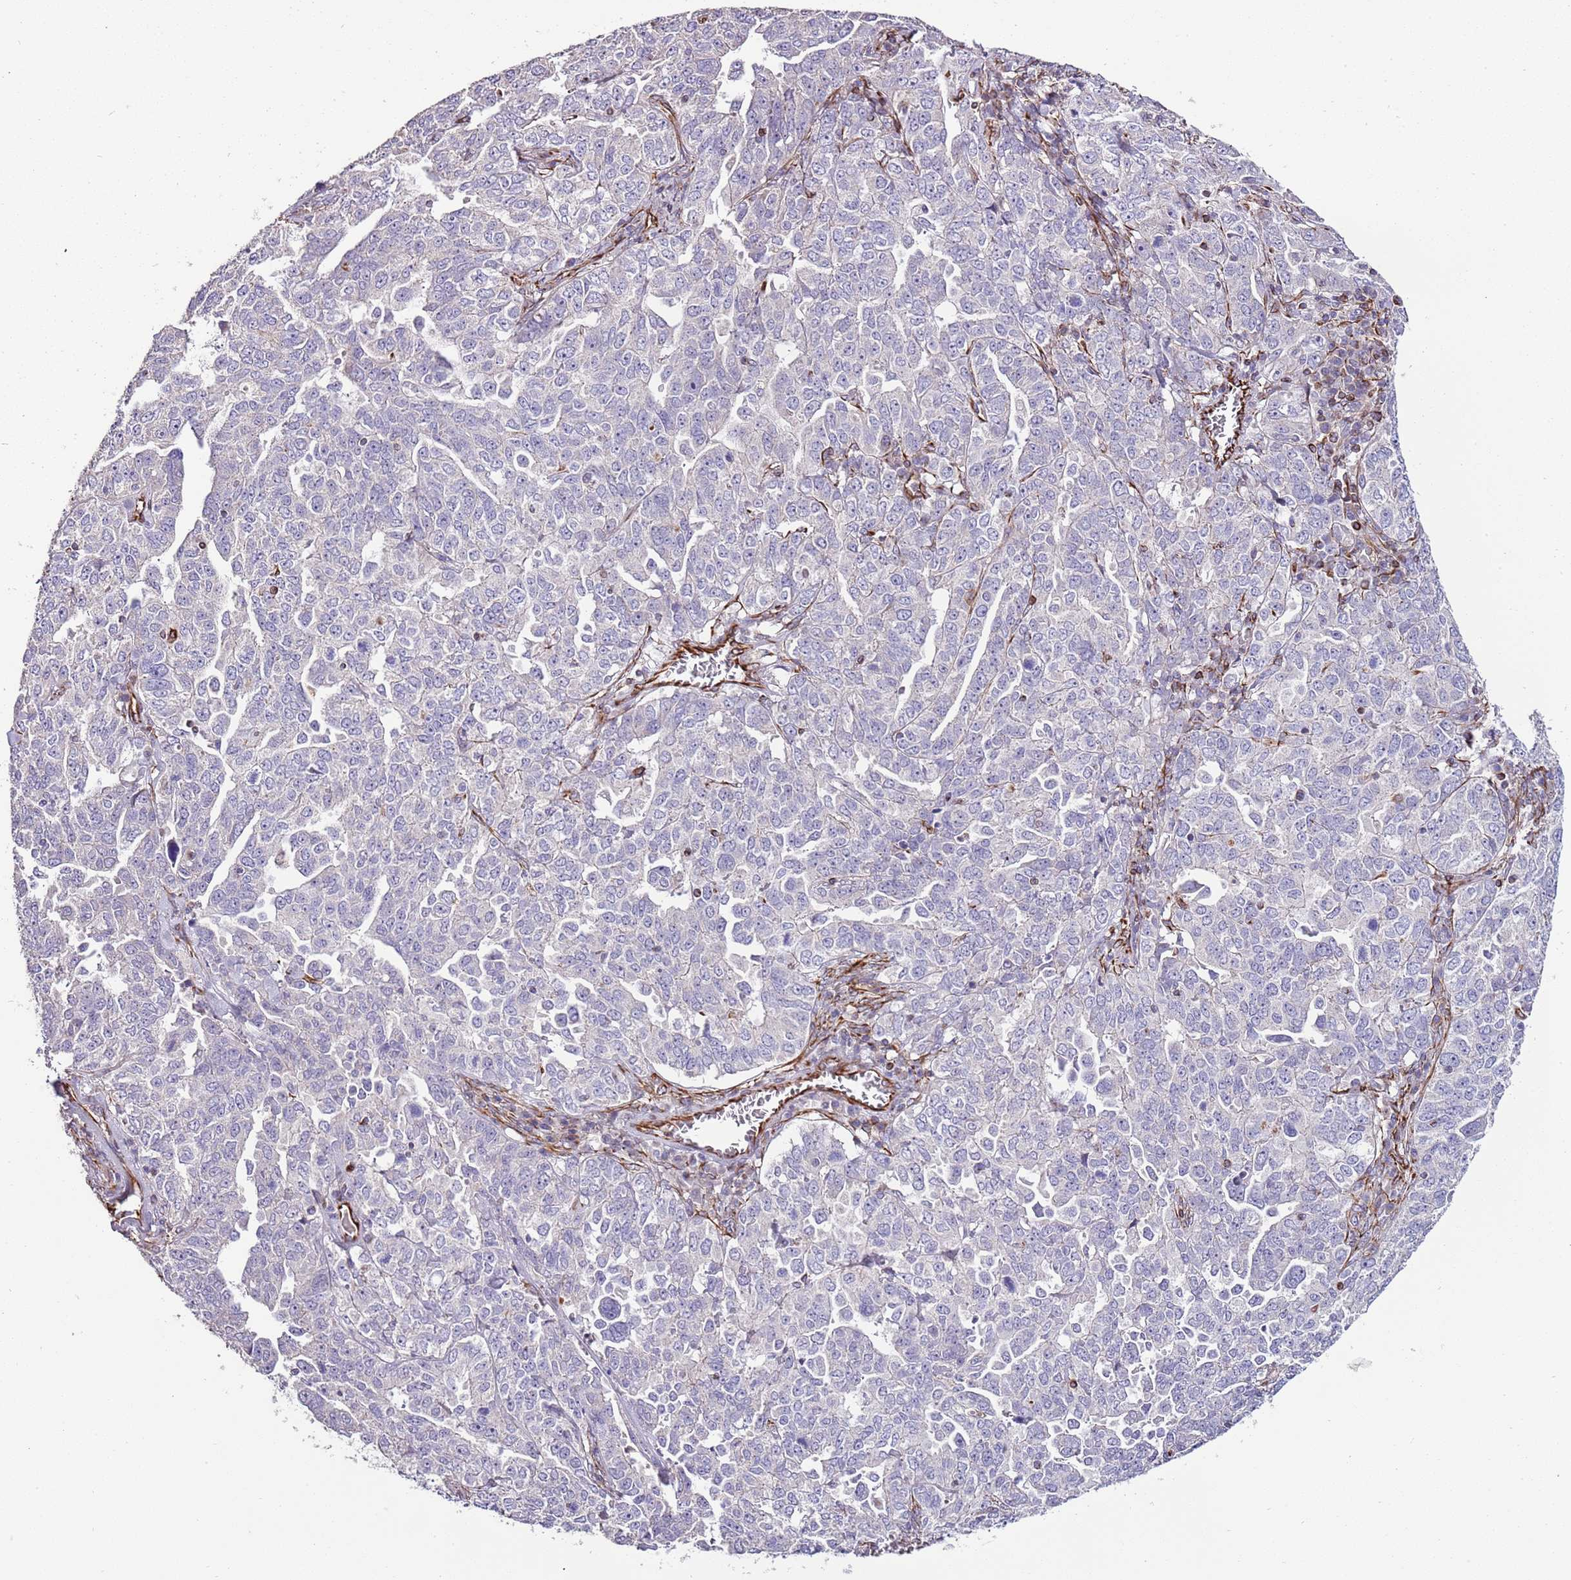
{"staining": {"intensity": "negative", "quantity": "none", "location": "none"}, "tissue": "ovarian cancer", "cell_type": "Tumor cells", "image_type": "cancer", "snomed": [{"axis": "morphology", "description": "Carcinoma, endometroid"}, {"axis": "topography", "description": "Ovary"}], "caption": "Tumor cells are negative for brown protein staining in ovarian cancer.", "gene": "ZNF786", "patient": {"sex": "female", "age": 62}}